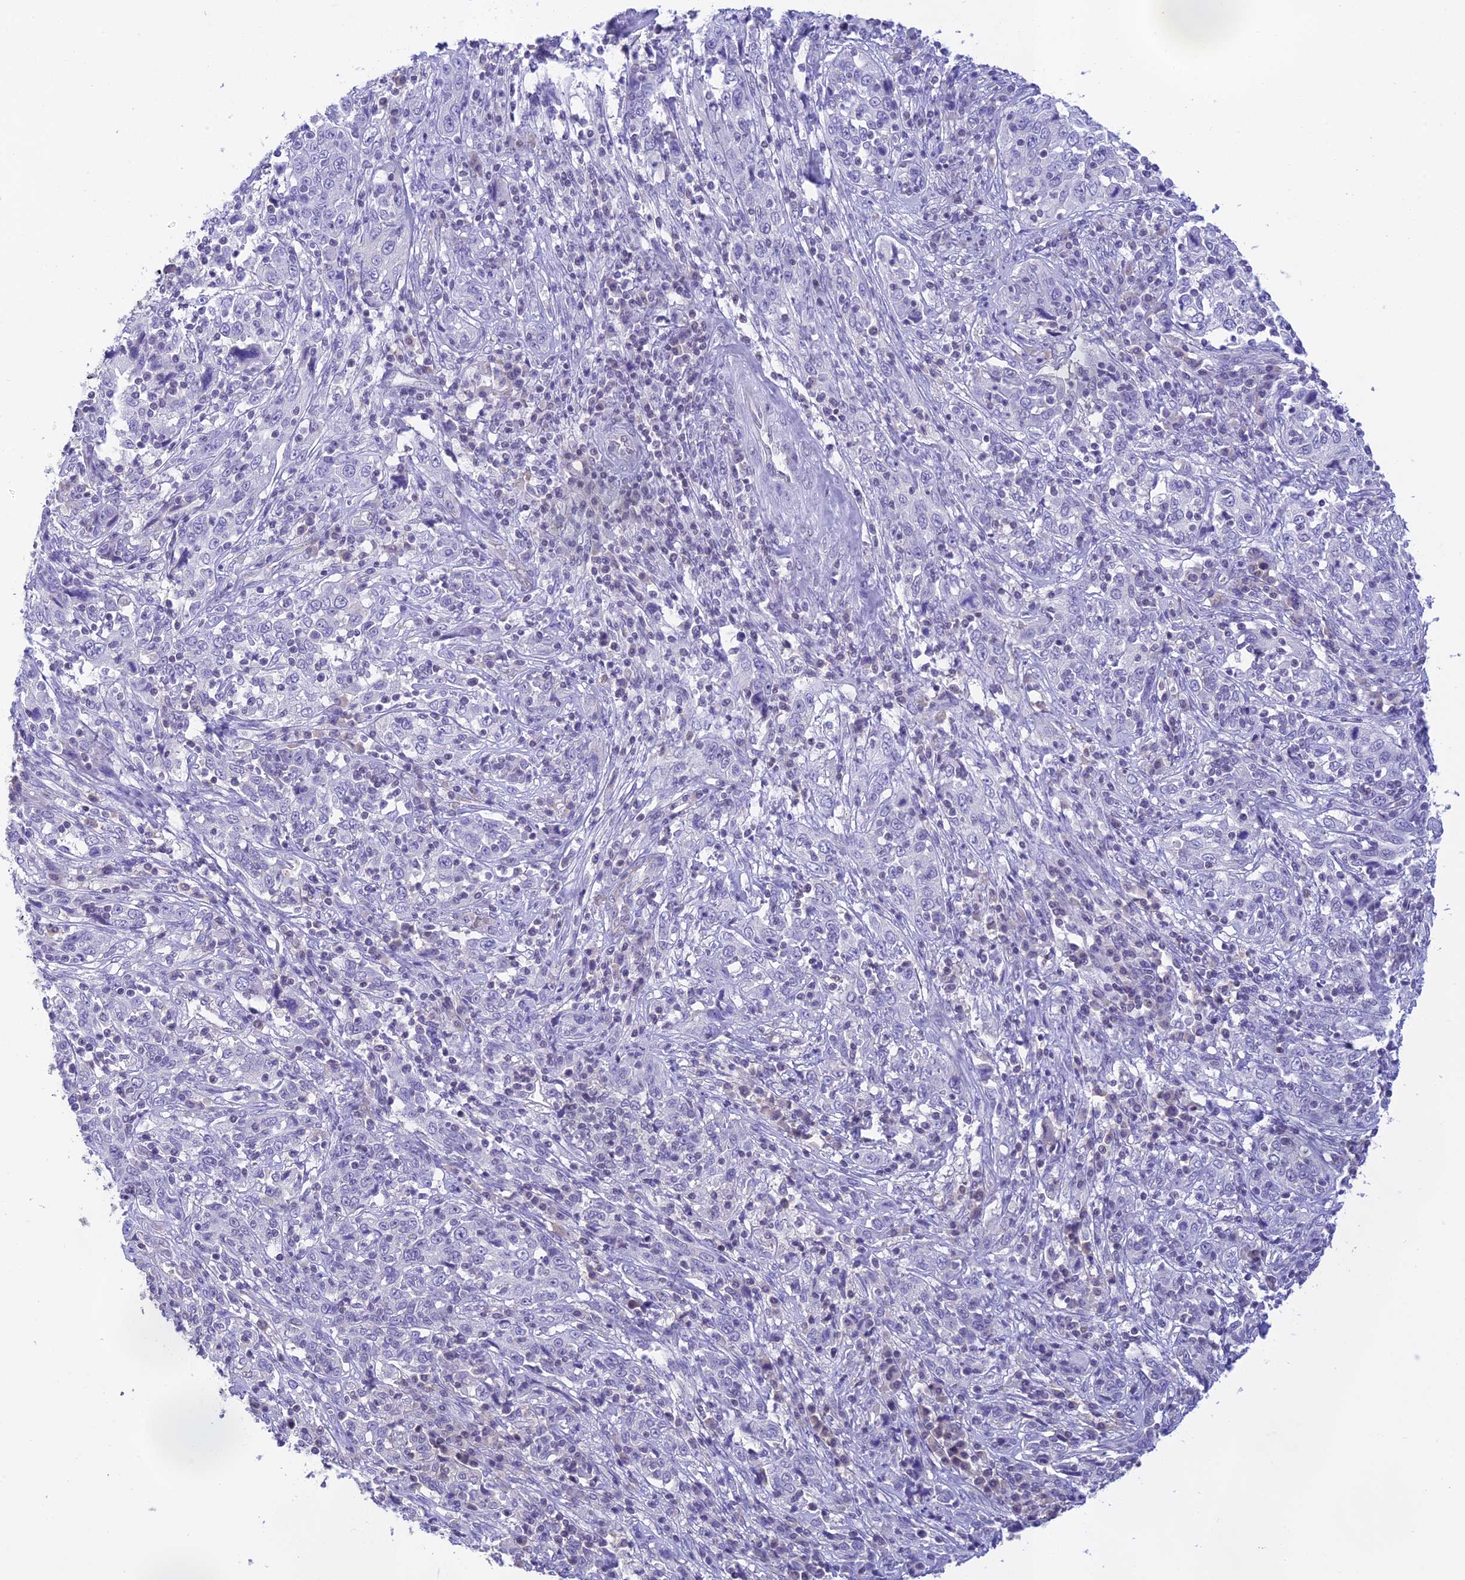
{"staining": {"intensity": "negative", "quantity": "none", "location": "none"}, "tissue": "cervical cancer", "cell_type": "Tumor cells", "image_type": "cancer", "snomed": [{"axis": "morphology", "description": "Squamous cell carcinoma, NOS"}, {"axis": "topography", "description": "Cervix"}], "caption": "DAB immunohistochemical staining of human squamous cell carcinoma (cervical) shows no significant staining in tumor cells. (DAB (3,3'-diaminobenzidine) immunohistochemistry, high magnification).", "gene": "THAP11", "patient": {"sex": "female", "age": 46}}